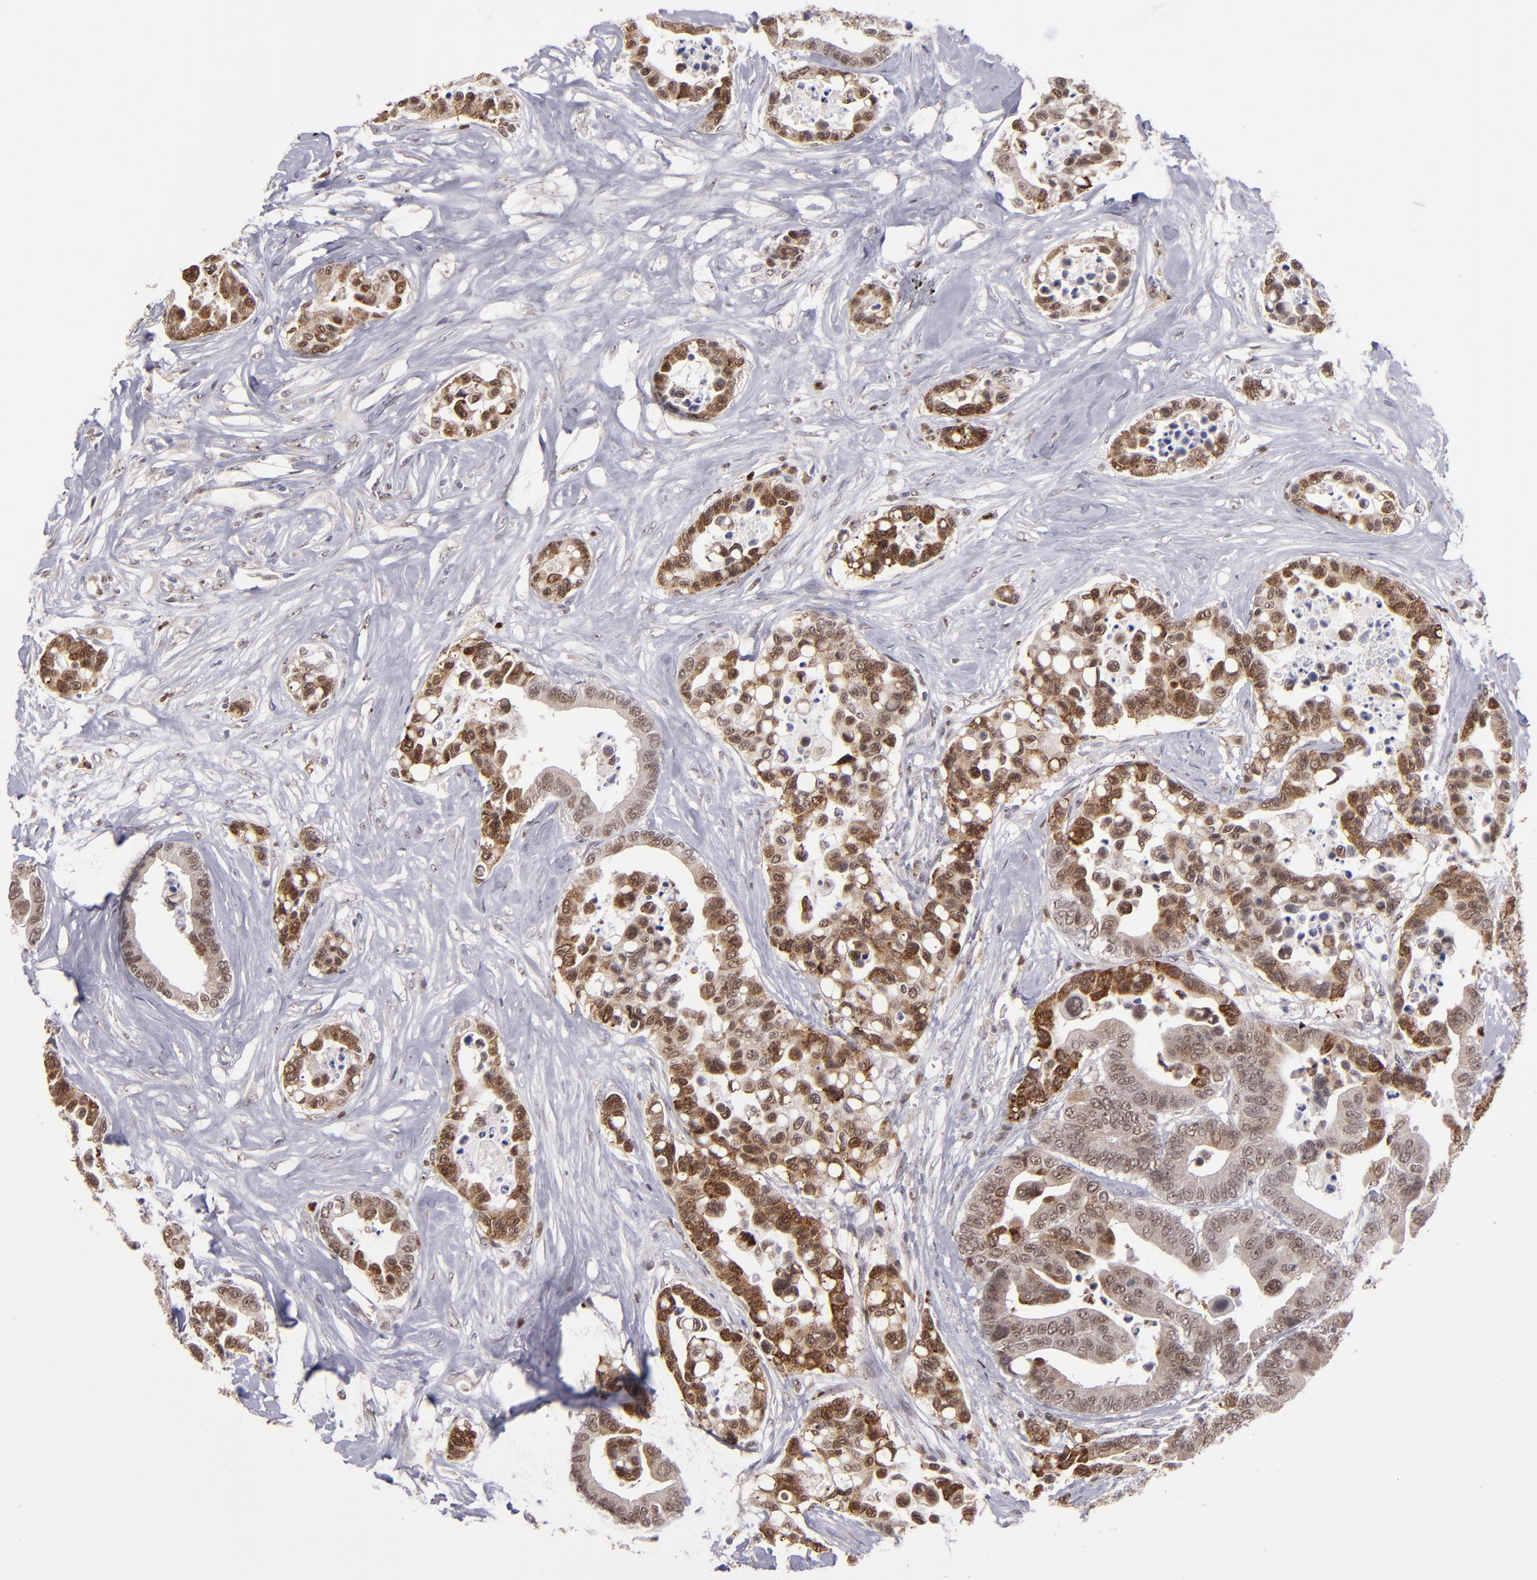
{"staining": {"intensity": "moderate", "quantity": "25%-75%", "location": "cytoplasmic/membranous,nuclear"}, "tissue": "colorectal cancer", "cell_type": "Tumor cells", "image_type": "cancer", "snomed": [{"axis": "morphology", "description": "Adenocarcinoma, NOS"}, {"axis": "topography", "description": "Colon"}], "caption": "Immunohistochemical staining of colorectal cancer (adenocarcinoma) displays moderate cytoplasmic/membranous and nuclear protein positivity in approximately 25%-75% of tumor cells.", "gene": "RREB1", "patient": {"sex": "male", "age": 82}}